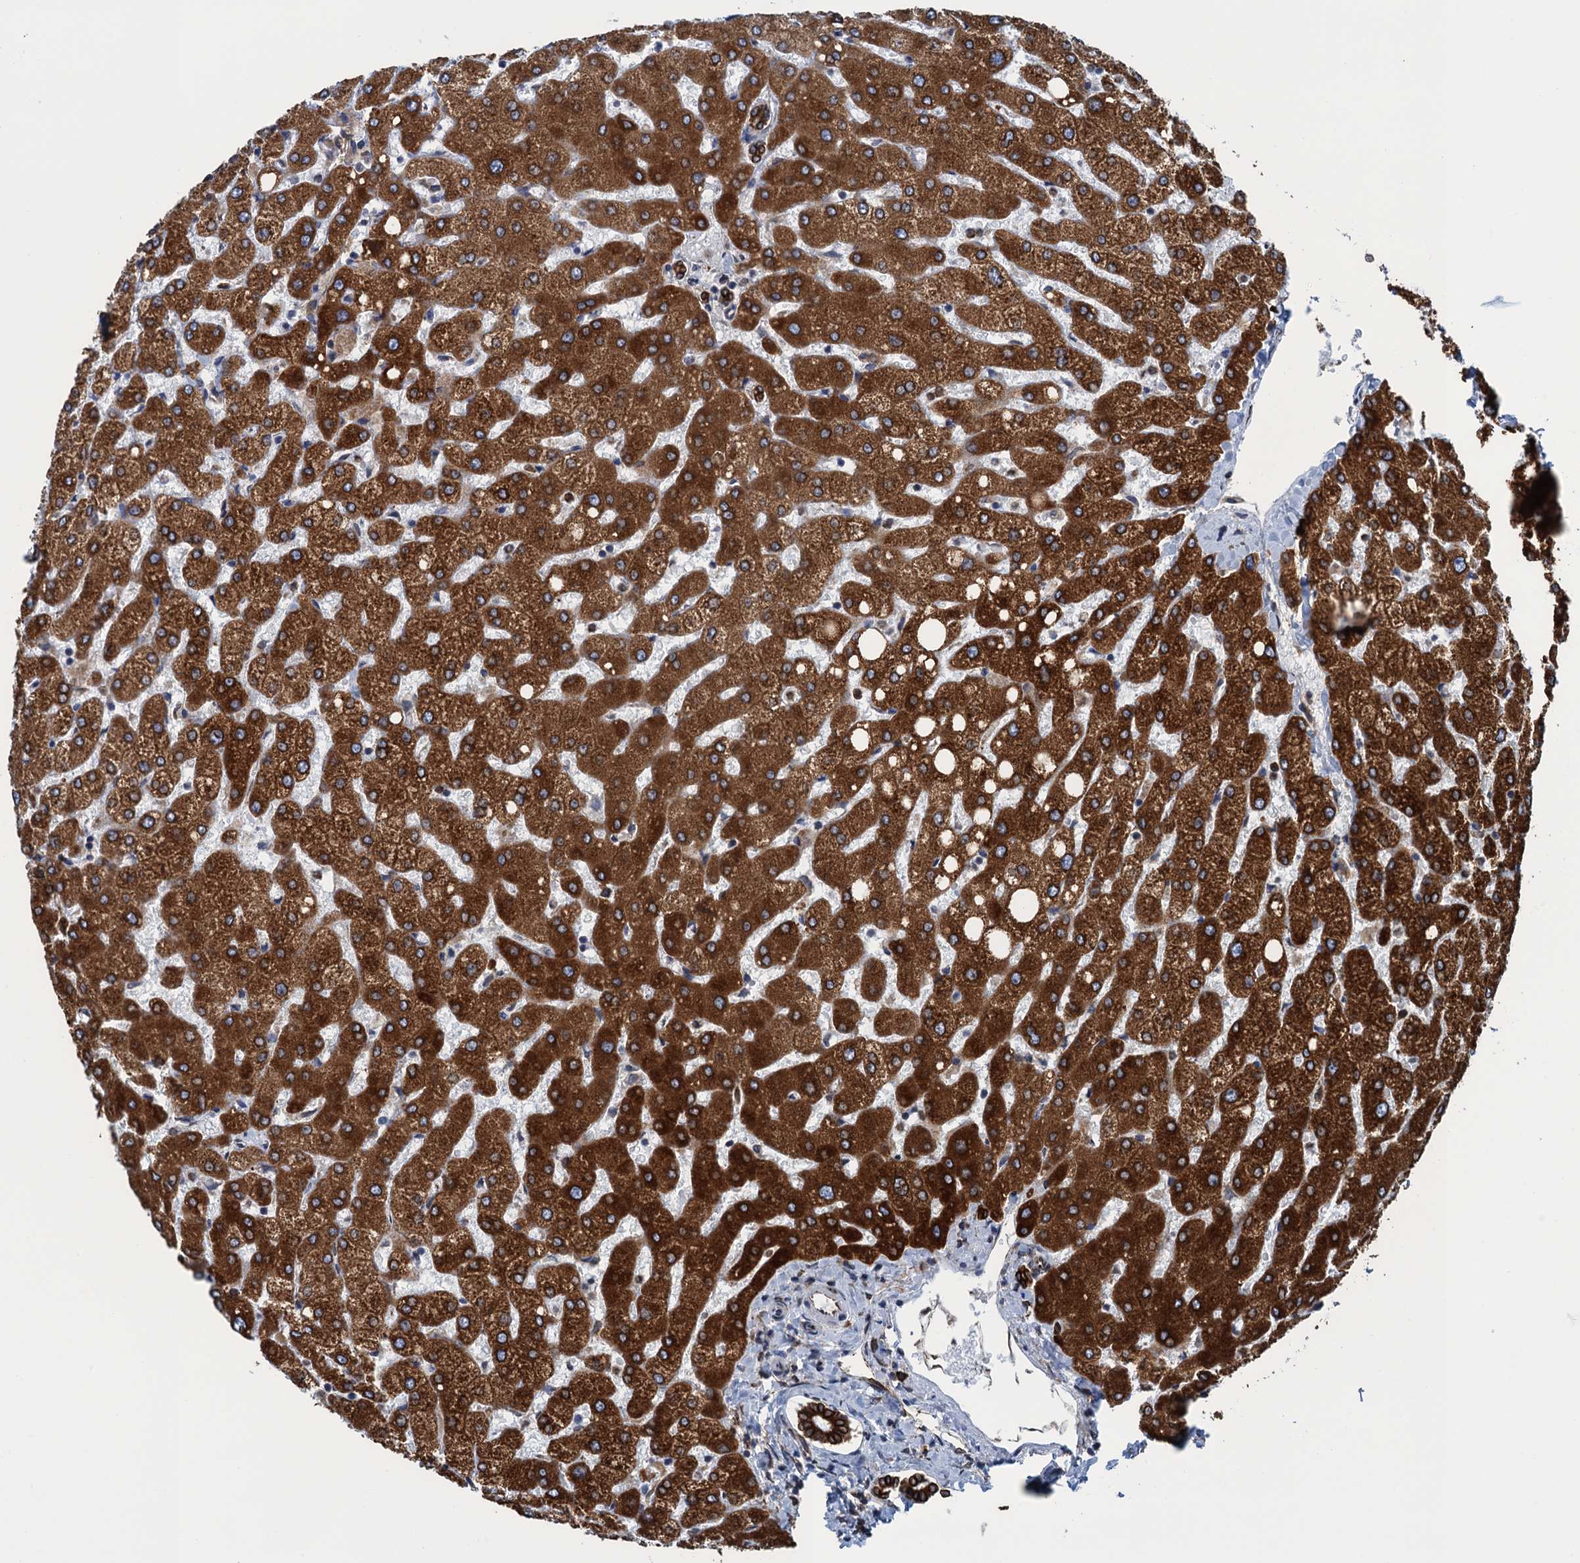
{"staining": {"intensity": "strong", "quantity": ">75%", "location": "cytoplasmic/membranous"}, "tissue": "liver", "cell_type": "Cholangiocytes", "image_type": "normal", "snomed": [{"axis": "morphology", "description": "Normal tissue, NOS"}, {"axis": "topography", "description": "Liver"}], "caption": "Immunohistochemistry photomicrograph of normal liver: human liver stained using immunohistochemistry (IHC) exhibits high levels of strong protein expression localized specifically in the cytoplasmic/membranous of cholangiocytes, appearing as a cytoplasmic/membranous brown color.", "gene": "TMEM205", "patient": {"sex": "female", "age": 54}}